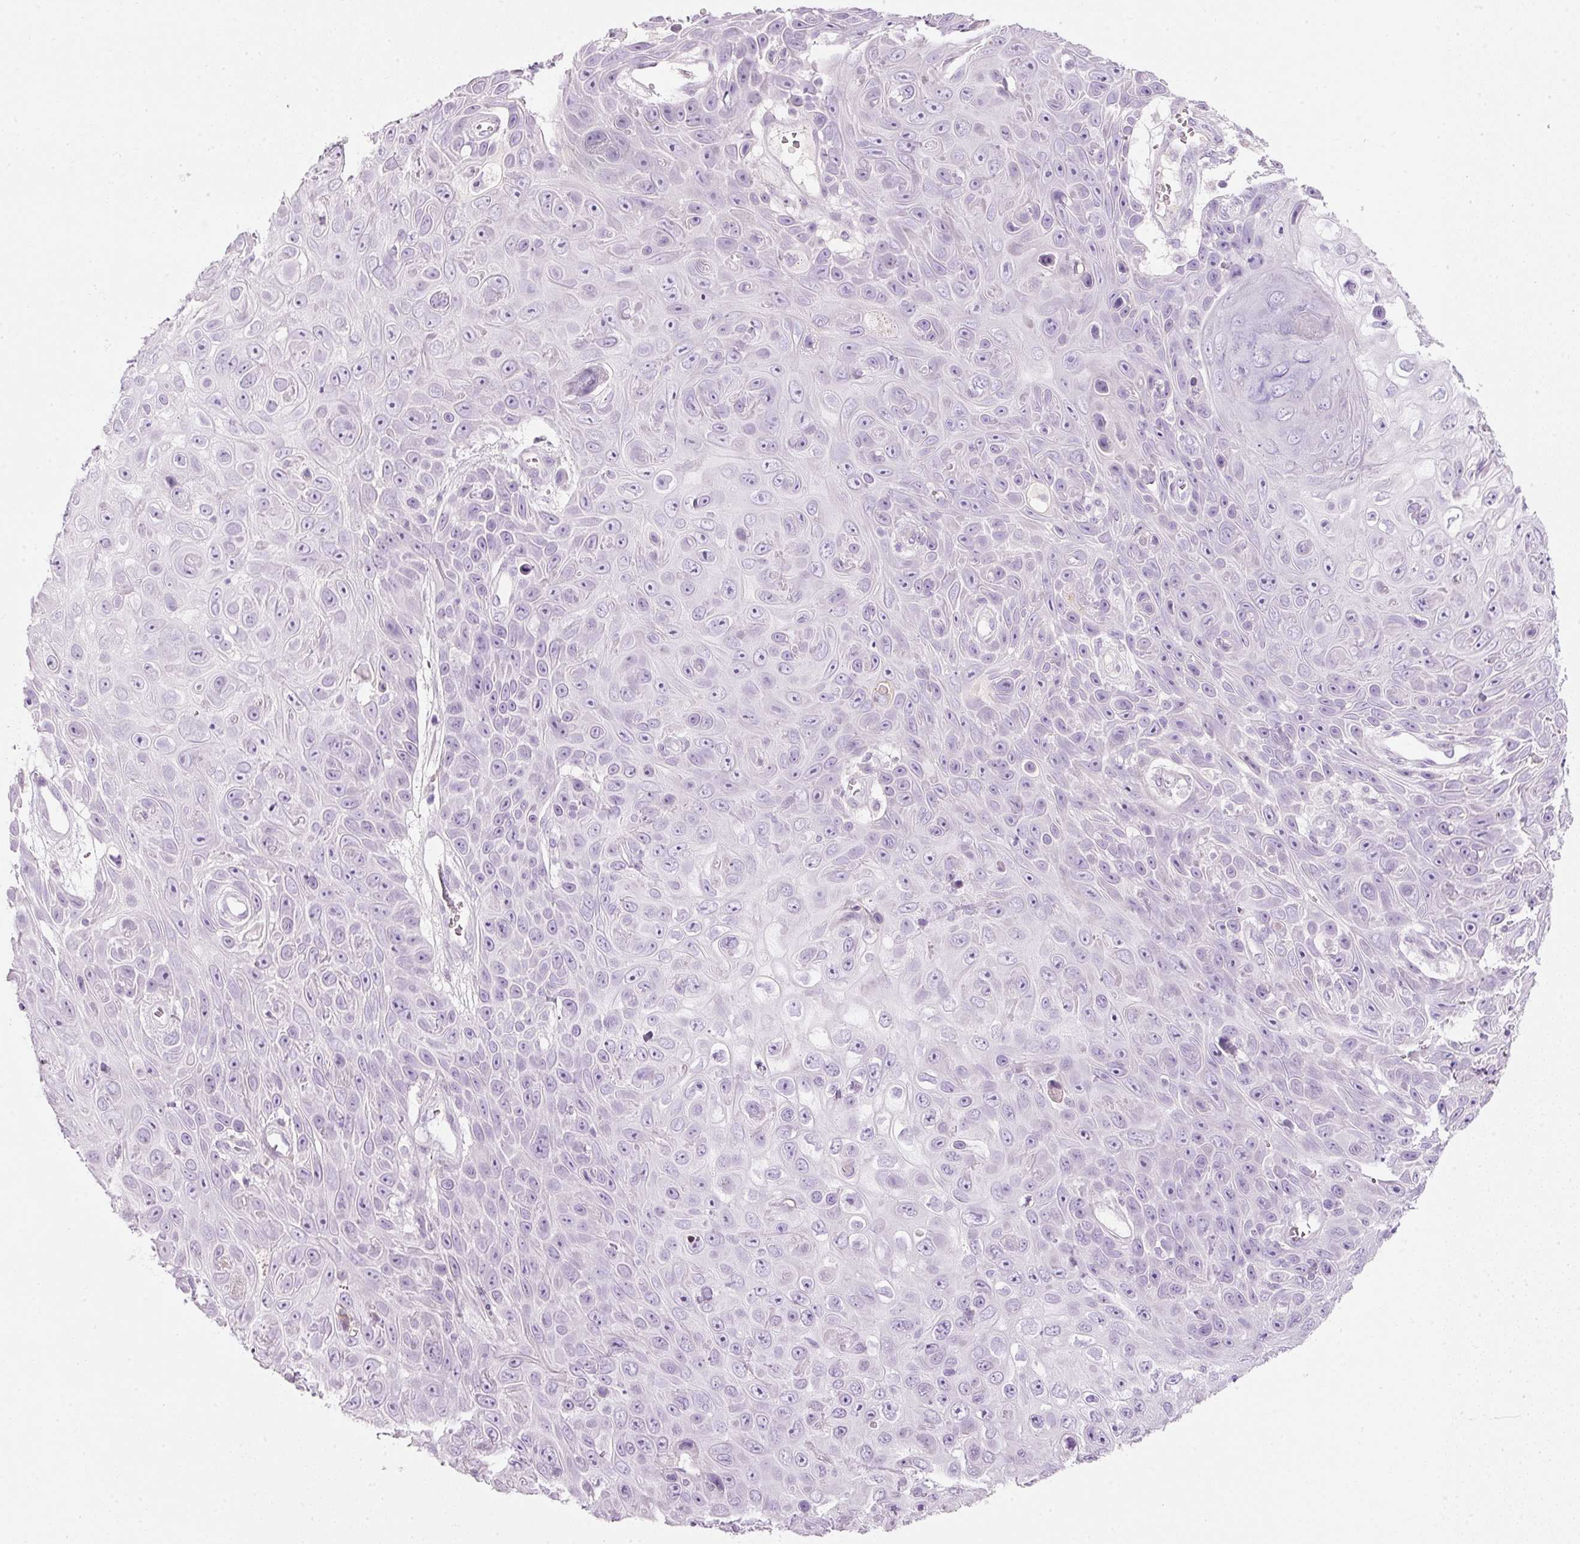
{"staining": {"intensity": "negative", "quantity": "none", "location": "none"}, "tissue": "skin cancer", "cell_type": "Tumor cells", "image_type": "cancer", "snomed": [{"axis": "morphology", "description": "Squamous cell carcinoma, NOS"}, {"axis": "topography", "description": "Skin"}], "caption": "Protein analysis of squamous cell carcinoma (skin) displays no significant positivity in tumor cells. Nuclei are stained in blue.", "gene": "DNM1", "patient": {"sex": "male", "age": 82}}